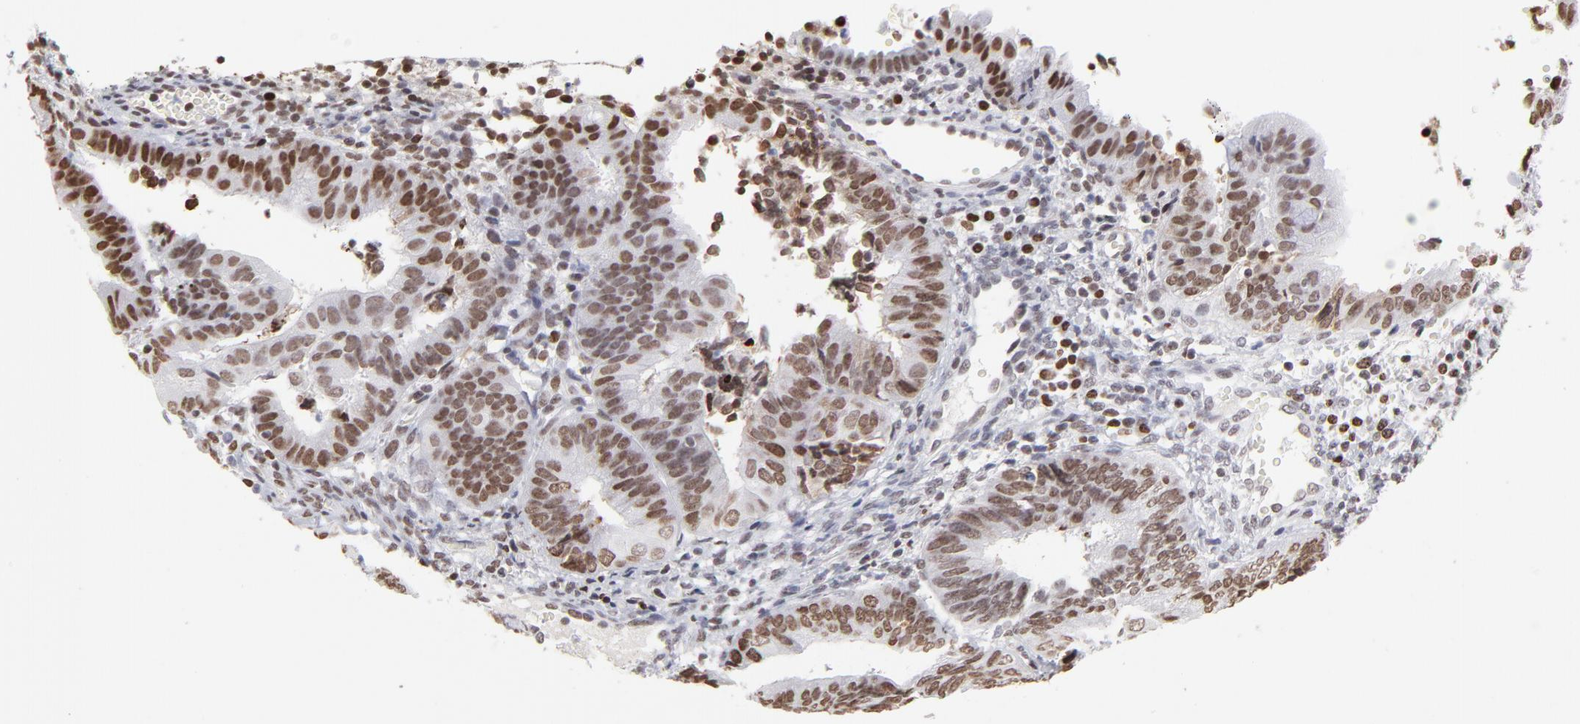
{"staining": {"intensity": "moderate", "quantity": "25%-75%", "location": "nuclear"}, "tissue": "endometrial cancer", "cell_type": "Tumor cells", "image_type": "cancer", "snomed": [{"axis": "morphology", "description": "Adenocarcinoma, NOS"}, {"axis": "topography", "description": "Endometrium"}], "caption": "DAB (3,3'-diaminobenzidine) immunohistochemical staining of adenocarcinoma (endometrial) displays moderate nuclear protein positivity in about 25%-75% of tumor cells.", "gene": "PARP1", "patient": {"sex": "female", "age": 63}}